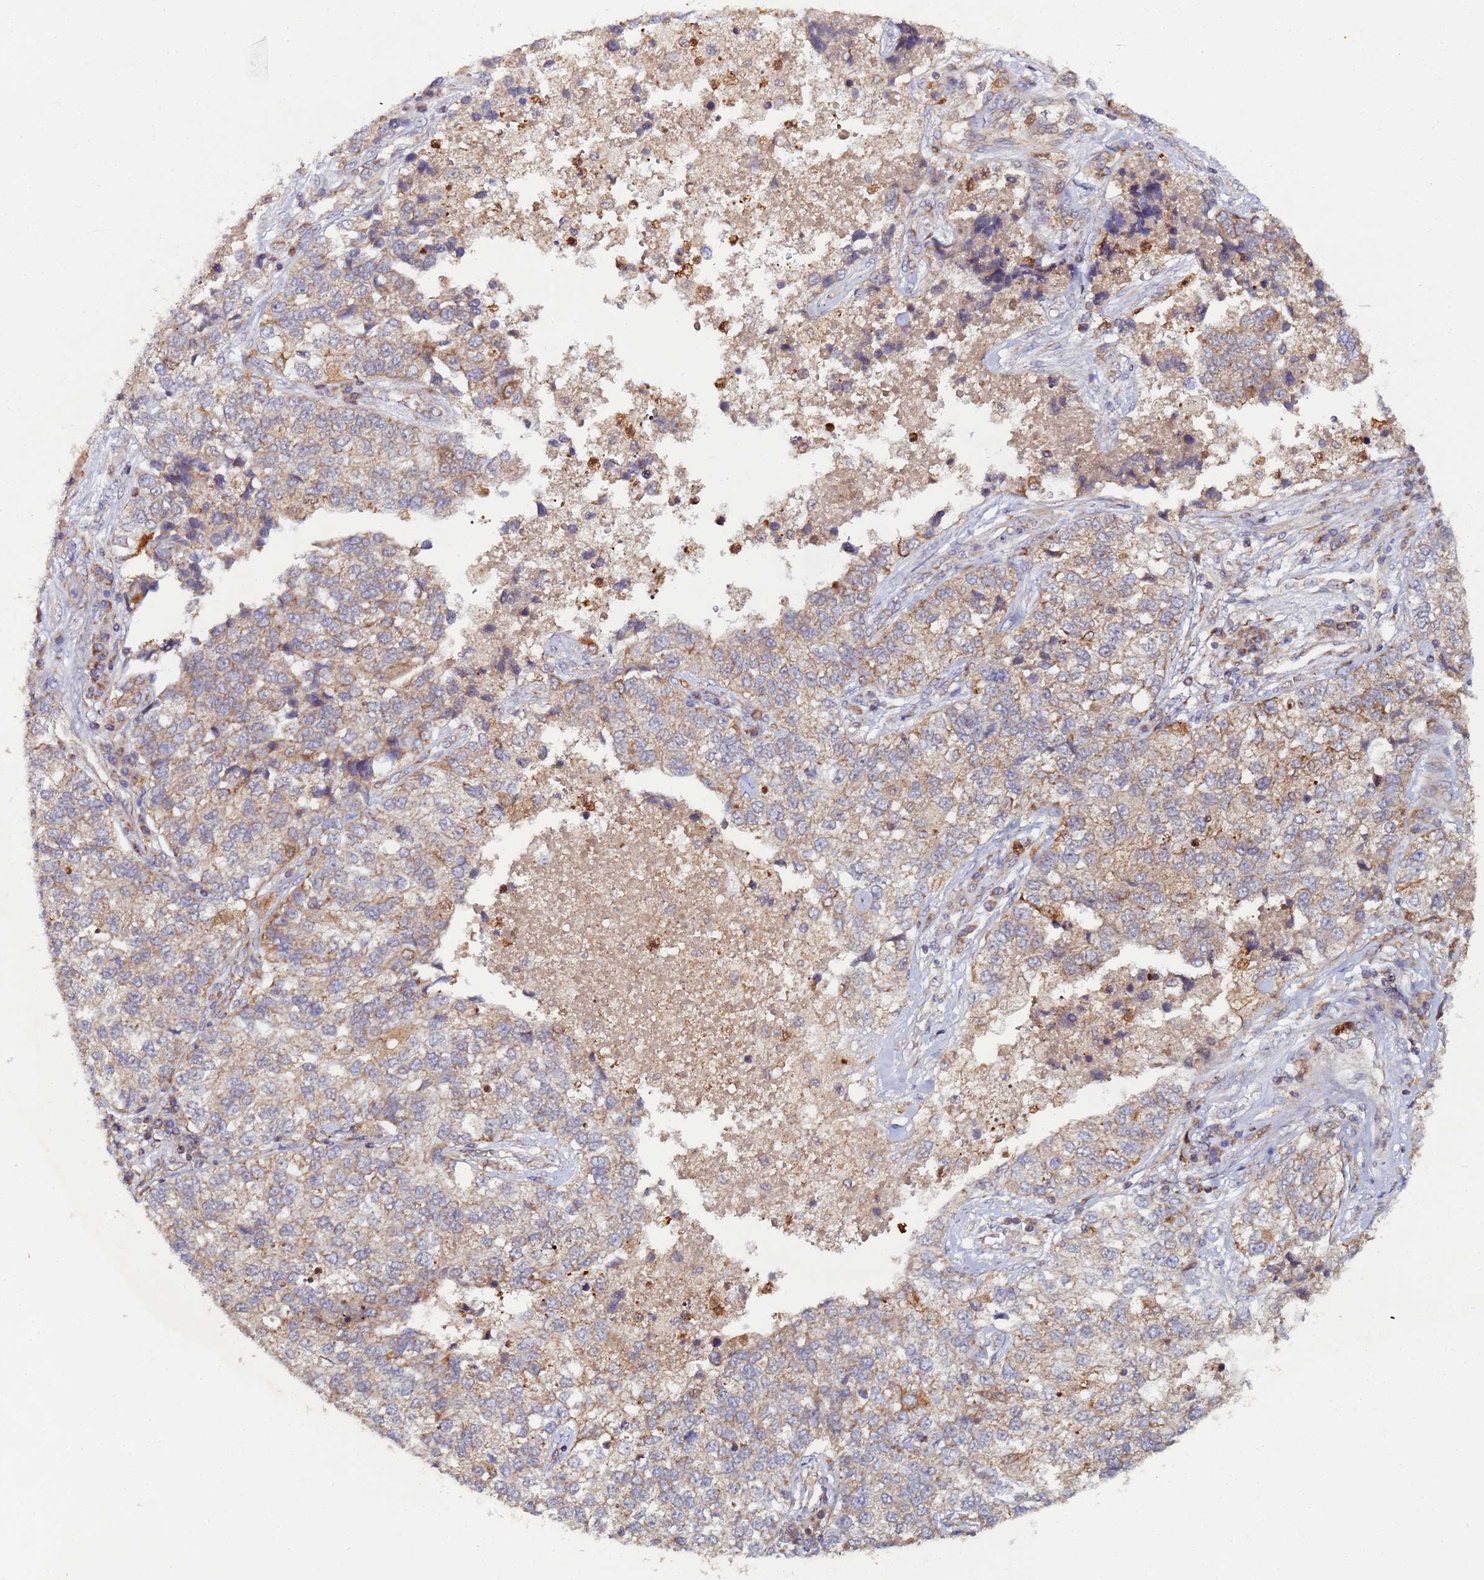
{"staining": {"intensity": "moderate", "quantity": "25%-75%", "location": "cytoplasmic/membranous"}, "tissue": "lung cancer", "cell_type": "Tumor cells", "image_type": "cancer", "snomed": [{"axis": "morphology", "description": "Adenocarcinoma, NOS"}, {"axis": "topography", "description": "Lung"}], "caption": "IHC of lung cancer (adenocarcinoma) exhibits medium levels of moderate cytoplasmic/membranous expression in about 25%-75% of tumor cells.", "gene": "CCDC127", "patient": {"sex": "male", "age": 49}}